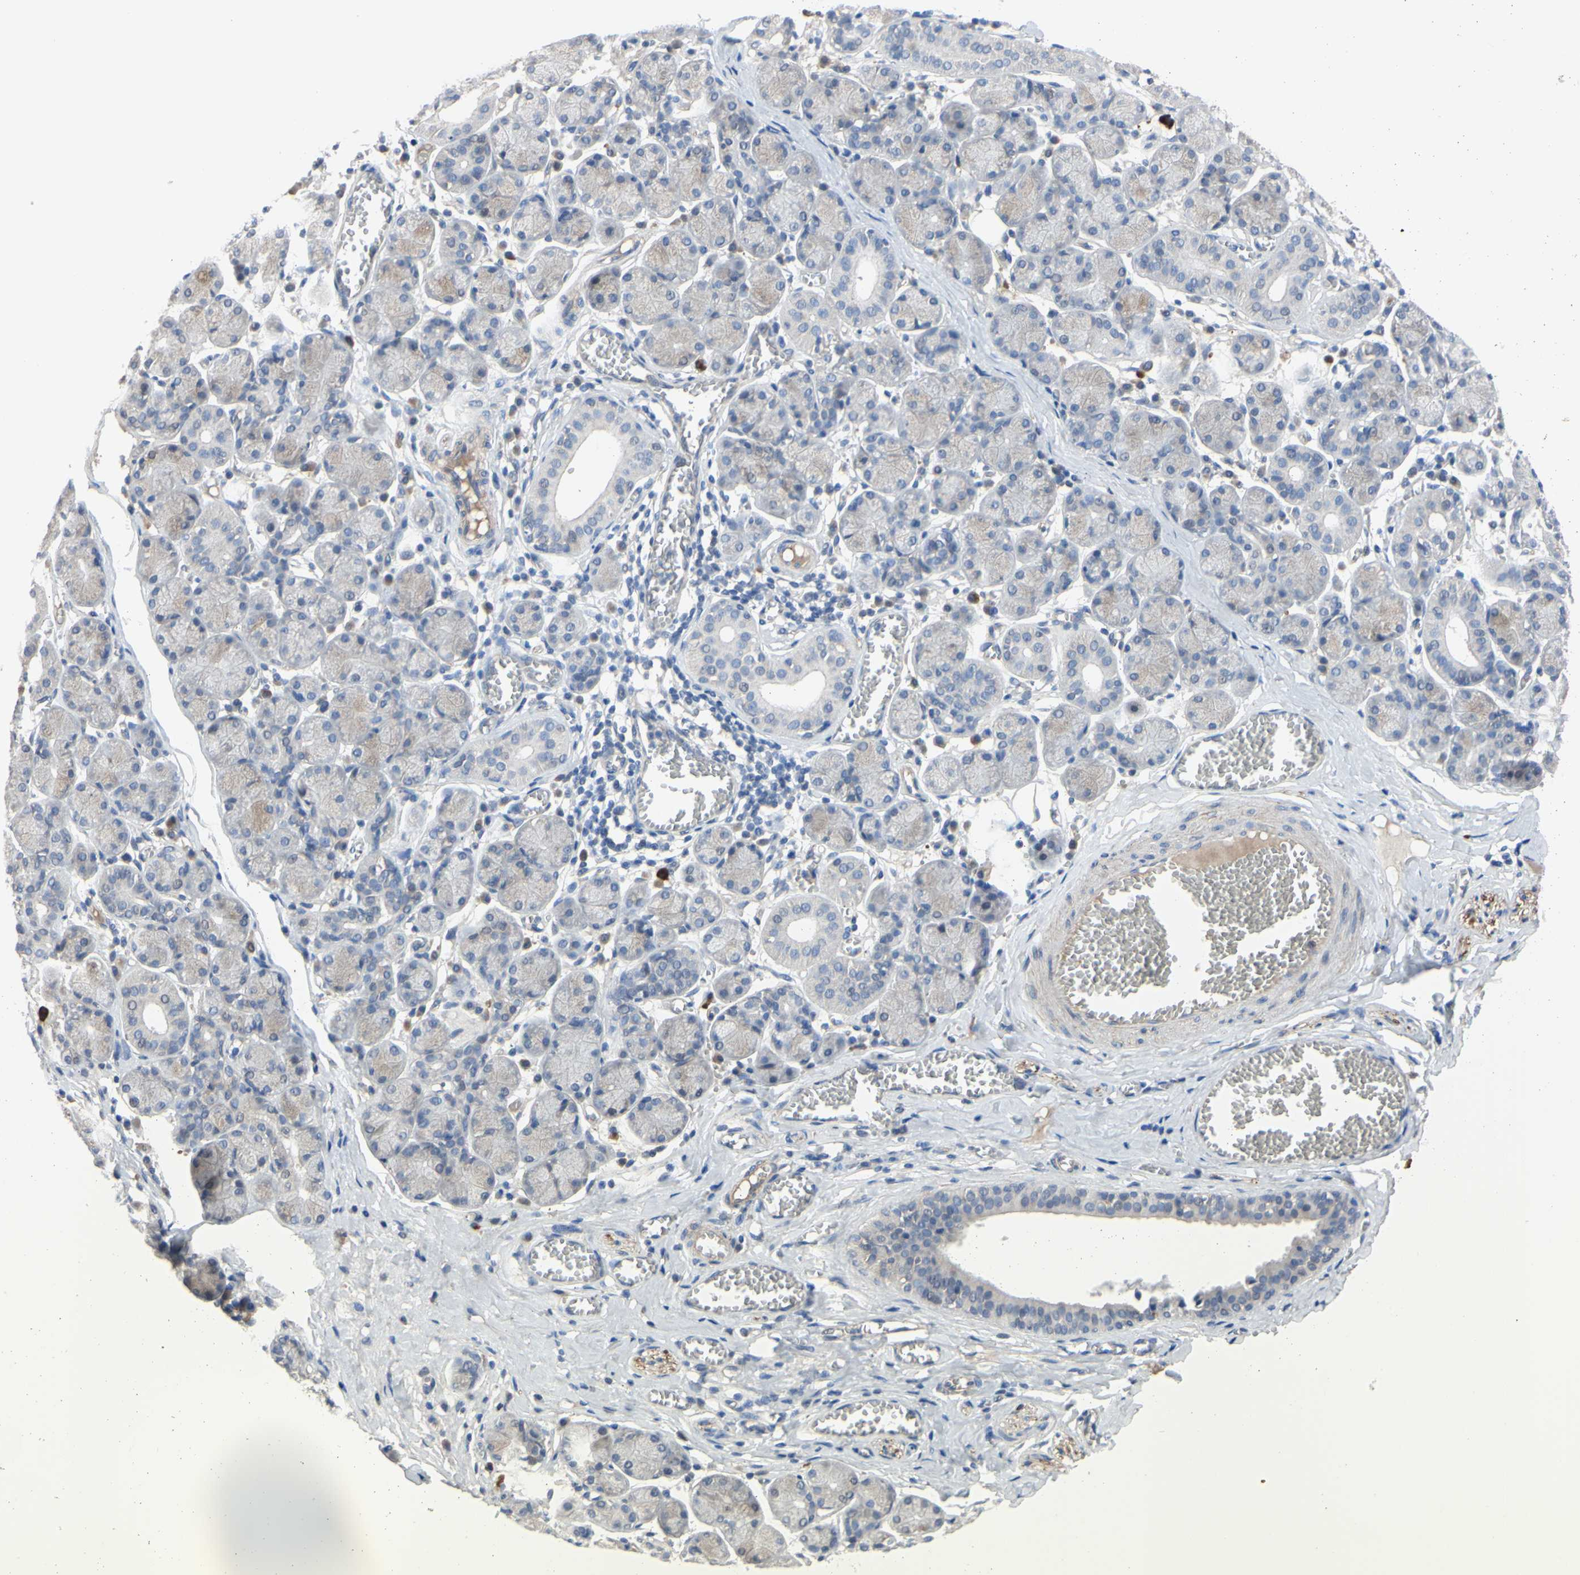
{"staining": {"intensity": "negative", "quantity": "none", "location": "none"}, "tissue": "salivary gland", "cell_type": "Glandular cells", "image_type": "normal", "snomed": [{"axis": "morphology", "description": "Normal tissue, NOS"}, {"axis": "topography", "description": "Salivary gland"}], "caption": "Immunohistochemistry (IHC) image of normal human salivary gland stained for a protein (brown), which shows no staining in glandular cells.", "gene": "LHX9", "patient": {"sex": "female", "age": 24}}